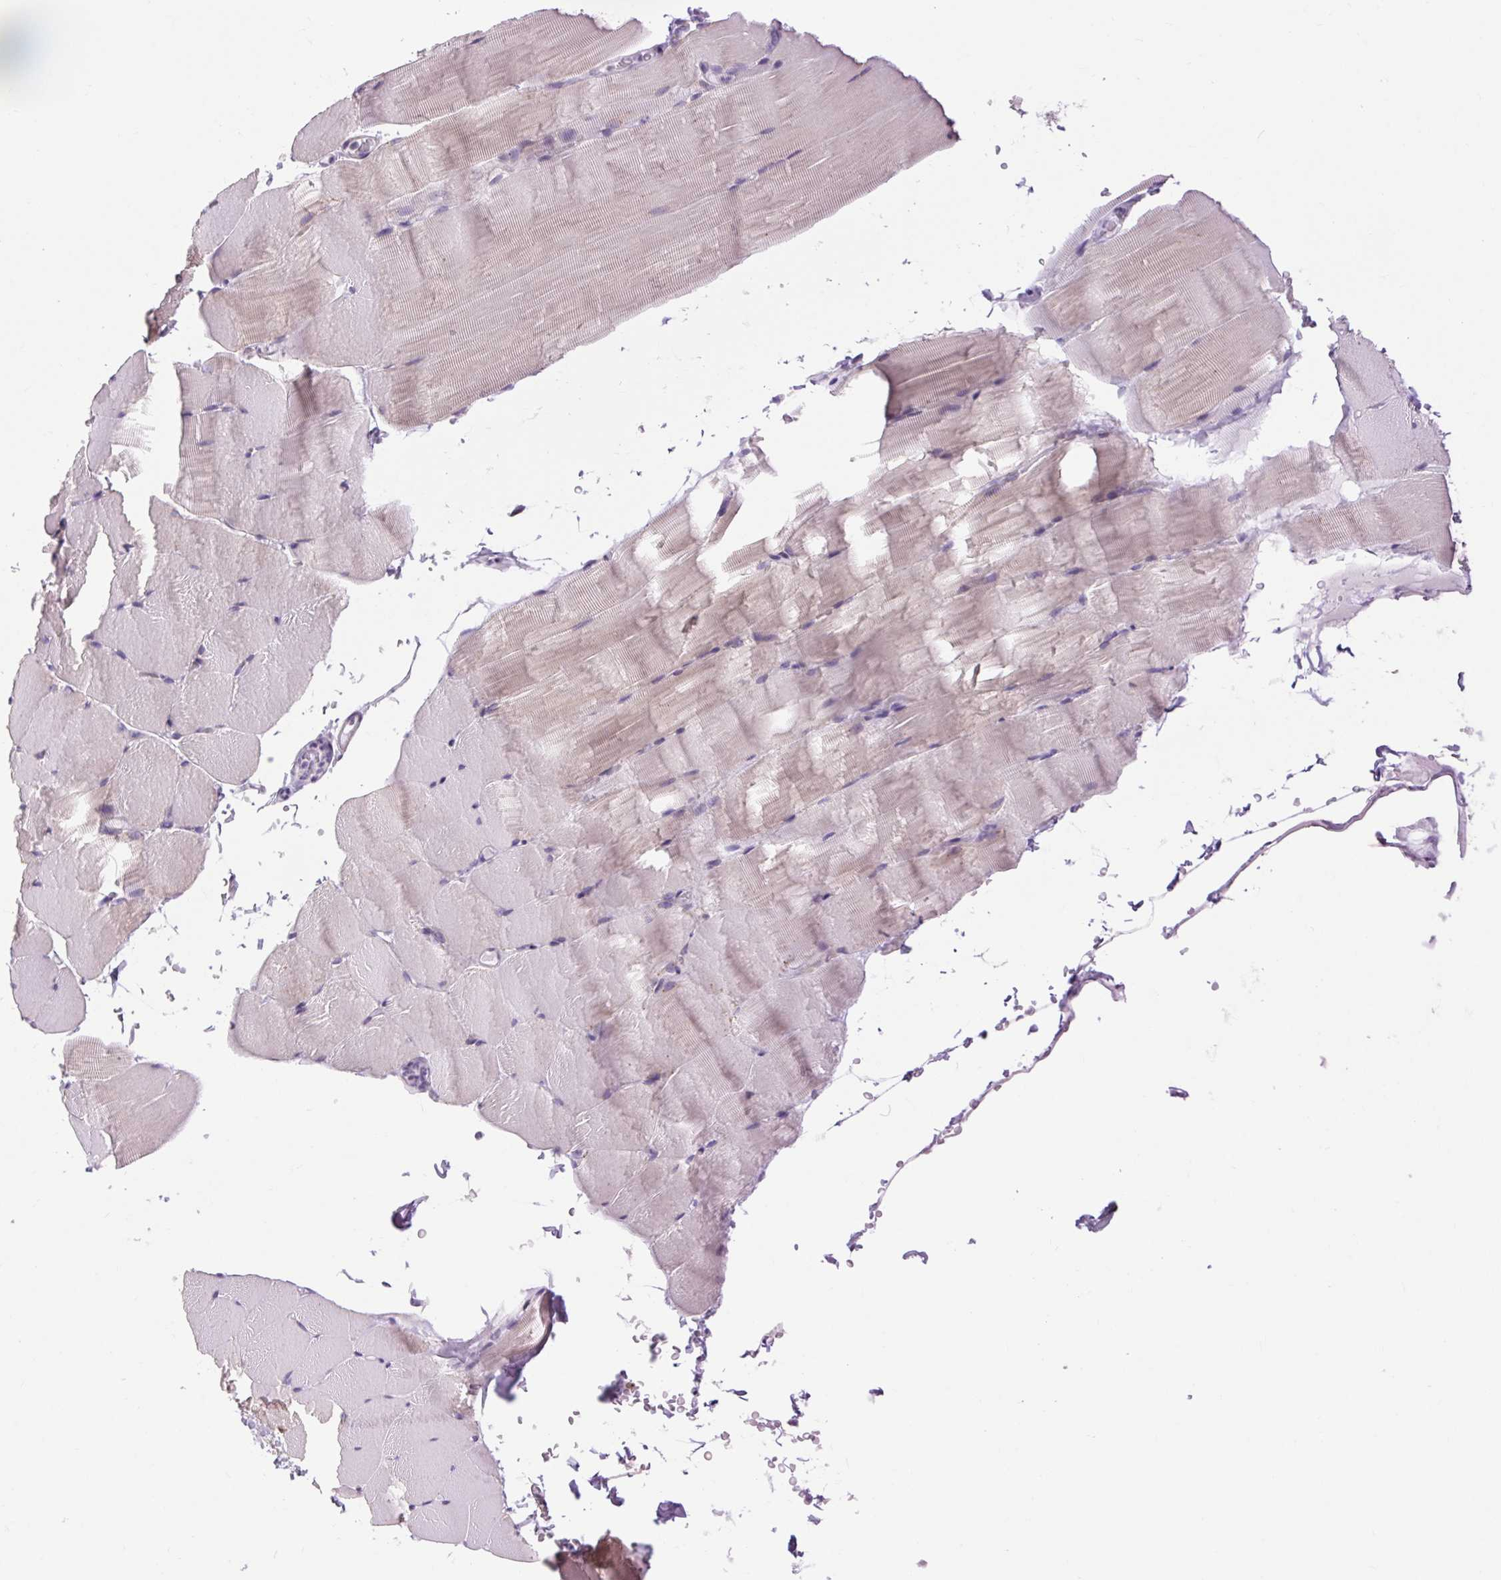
{"staining": {"intensity": "negative", "quantity": "none", "location": "none"}, "tissue": "skeletal muscle", "cell_type": "Myocytes", "image_type": "normal", "snomed": [{"axis": "morphology", "description": "Normal tissue, NOS"}, {"axis": "topography", "description": "Skeletal muscle"}], "caption": "Immunohistochemical staining of normal skeletal muscle exhibits no significant staining in myocytes.", "gene": "SOWAHC", "patient": {"sex": "female", "age": 37}}